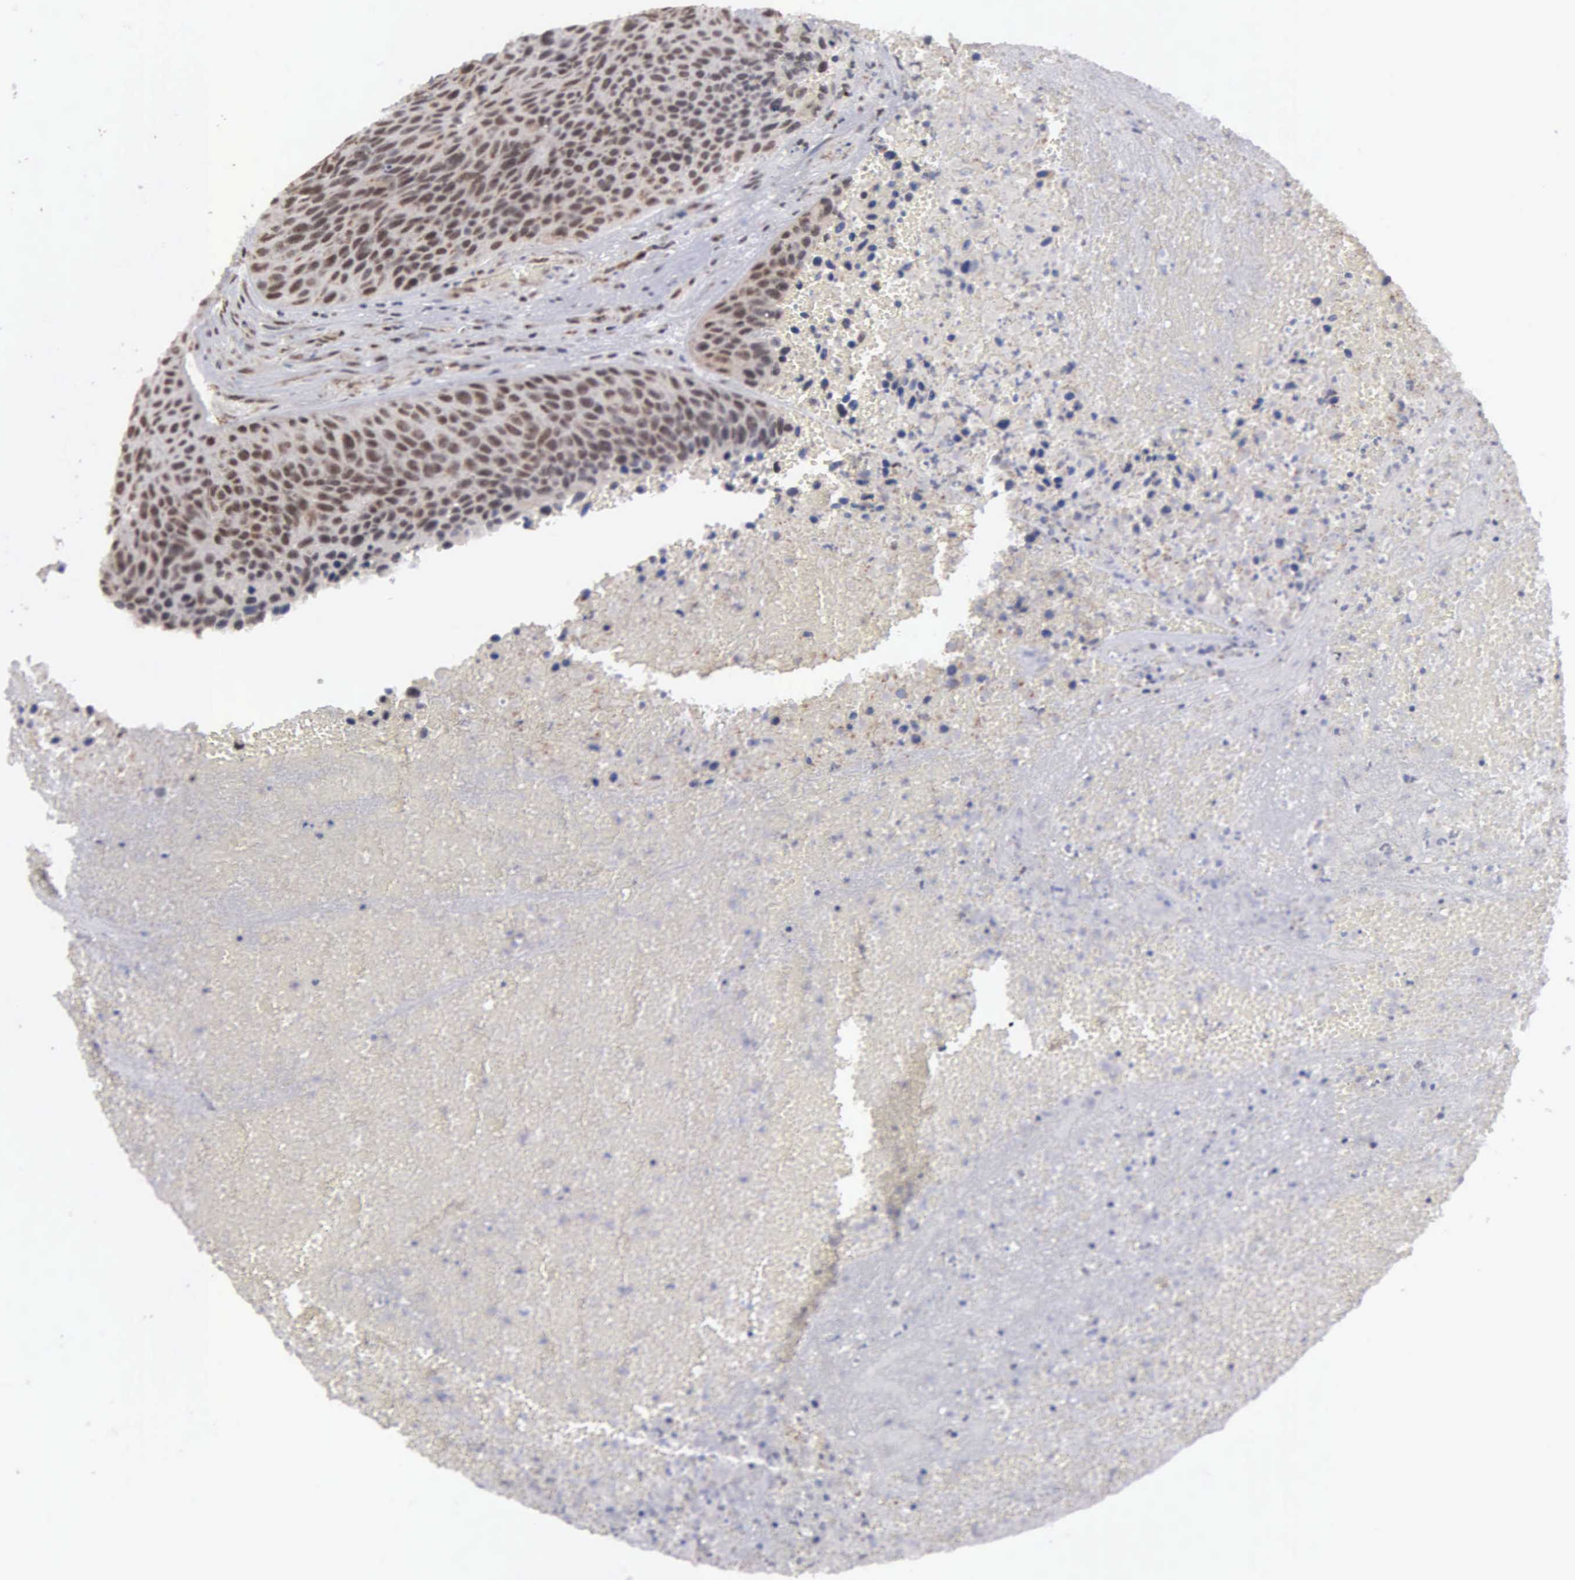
{"staining": {"intensity": "moderate", "quantity": ">75%", "location": "cytoplasmic/membranous,nuclear"}, "tissue": "urothelial cancer", "cell_type": "Tumor cells", "image_type": "cancer", "snomed": [{"axis": "morphology", "description": "Urothelial carcinoma, High grade"}, {"axis": "topography", "description": "Urinary bladder"}], "caption": "Urothelial carcinoma (high-grade) stained with DAB (3,3'-diaminobenzidine) IHC exhibits medium levels of moderate cytoplasmic/membranous and nuclear positivity in approximately >75% of tumor cells. (brown staining indicates protein expression, while blue staining denotes nuclei).", "gene": "GTF2A1", "patient": {"sex": "male", "age": 66}}